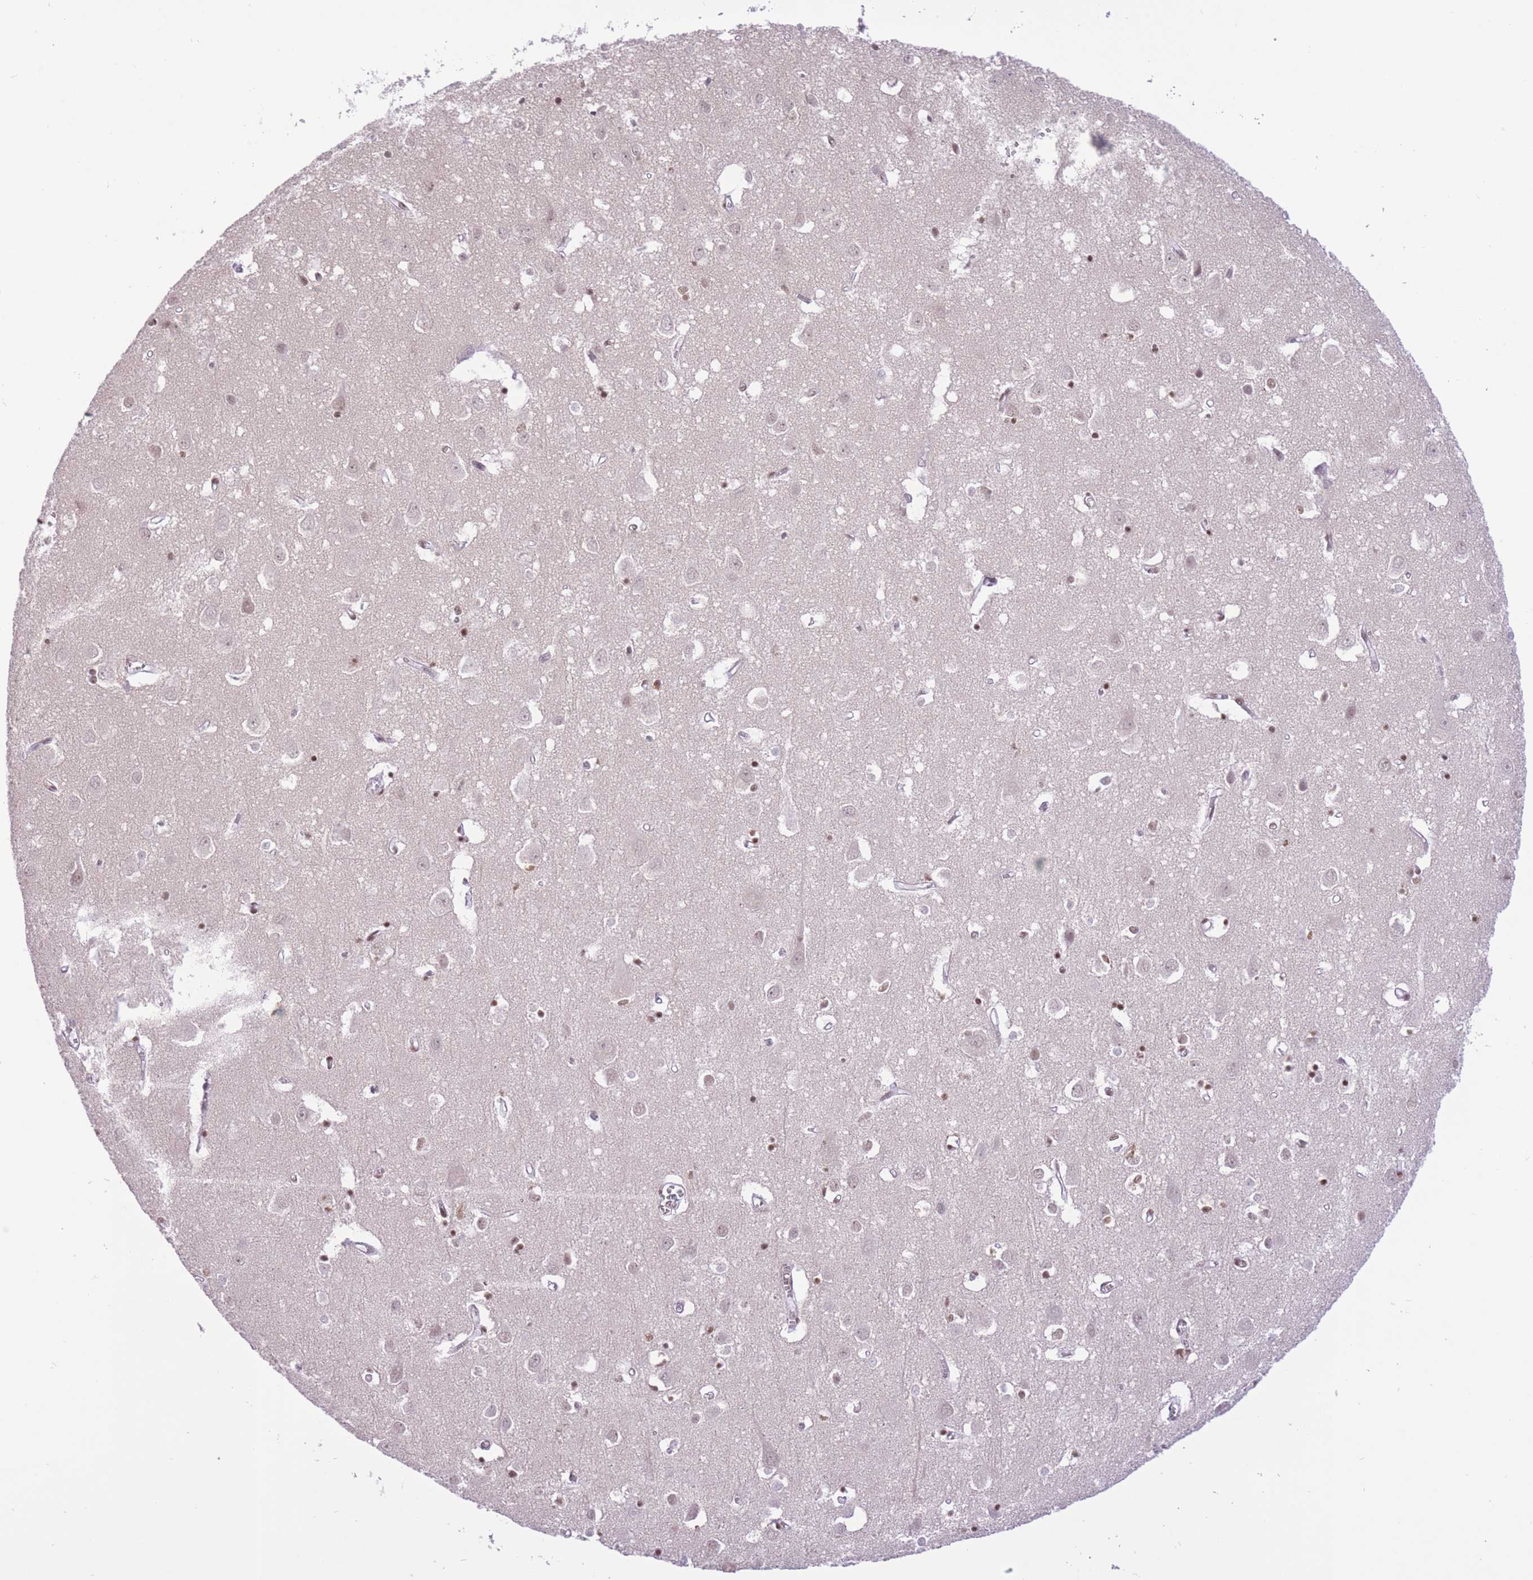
{"staining": {"intensity": "moderate", "quantity": "25%-75%", "location": "nuclear"}, "tissue": "cerebral cortex", "cell_type": "Endothelial cells", "image_type": "normal", "snomed": [{"axis": "morphology", "description": "Normal tissue, NOS"}, {"axis": "topography", "description": "Cerebral cortex"}], "caption": "Moderate nuclear positivity for a protein is seen in approximately 25%-75% of endothelial cells of normal cerebral cortex using IHC.", "gene": "ZBED5", "patient": {"sex": "male", "age": 70}}